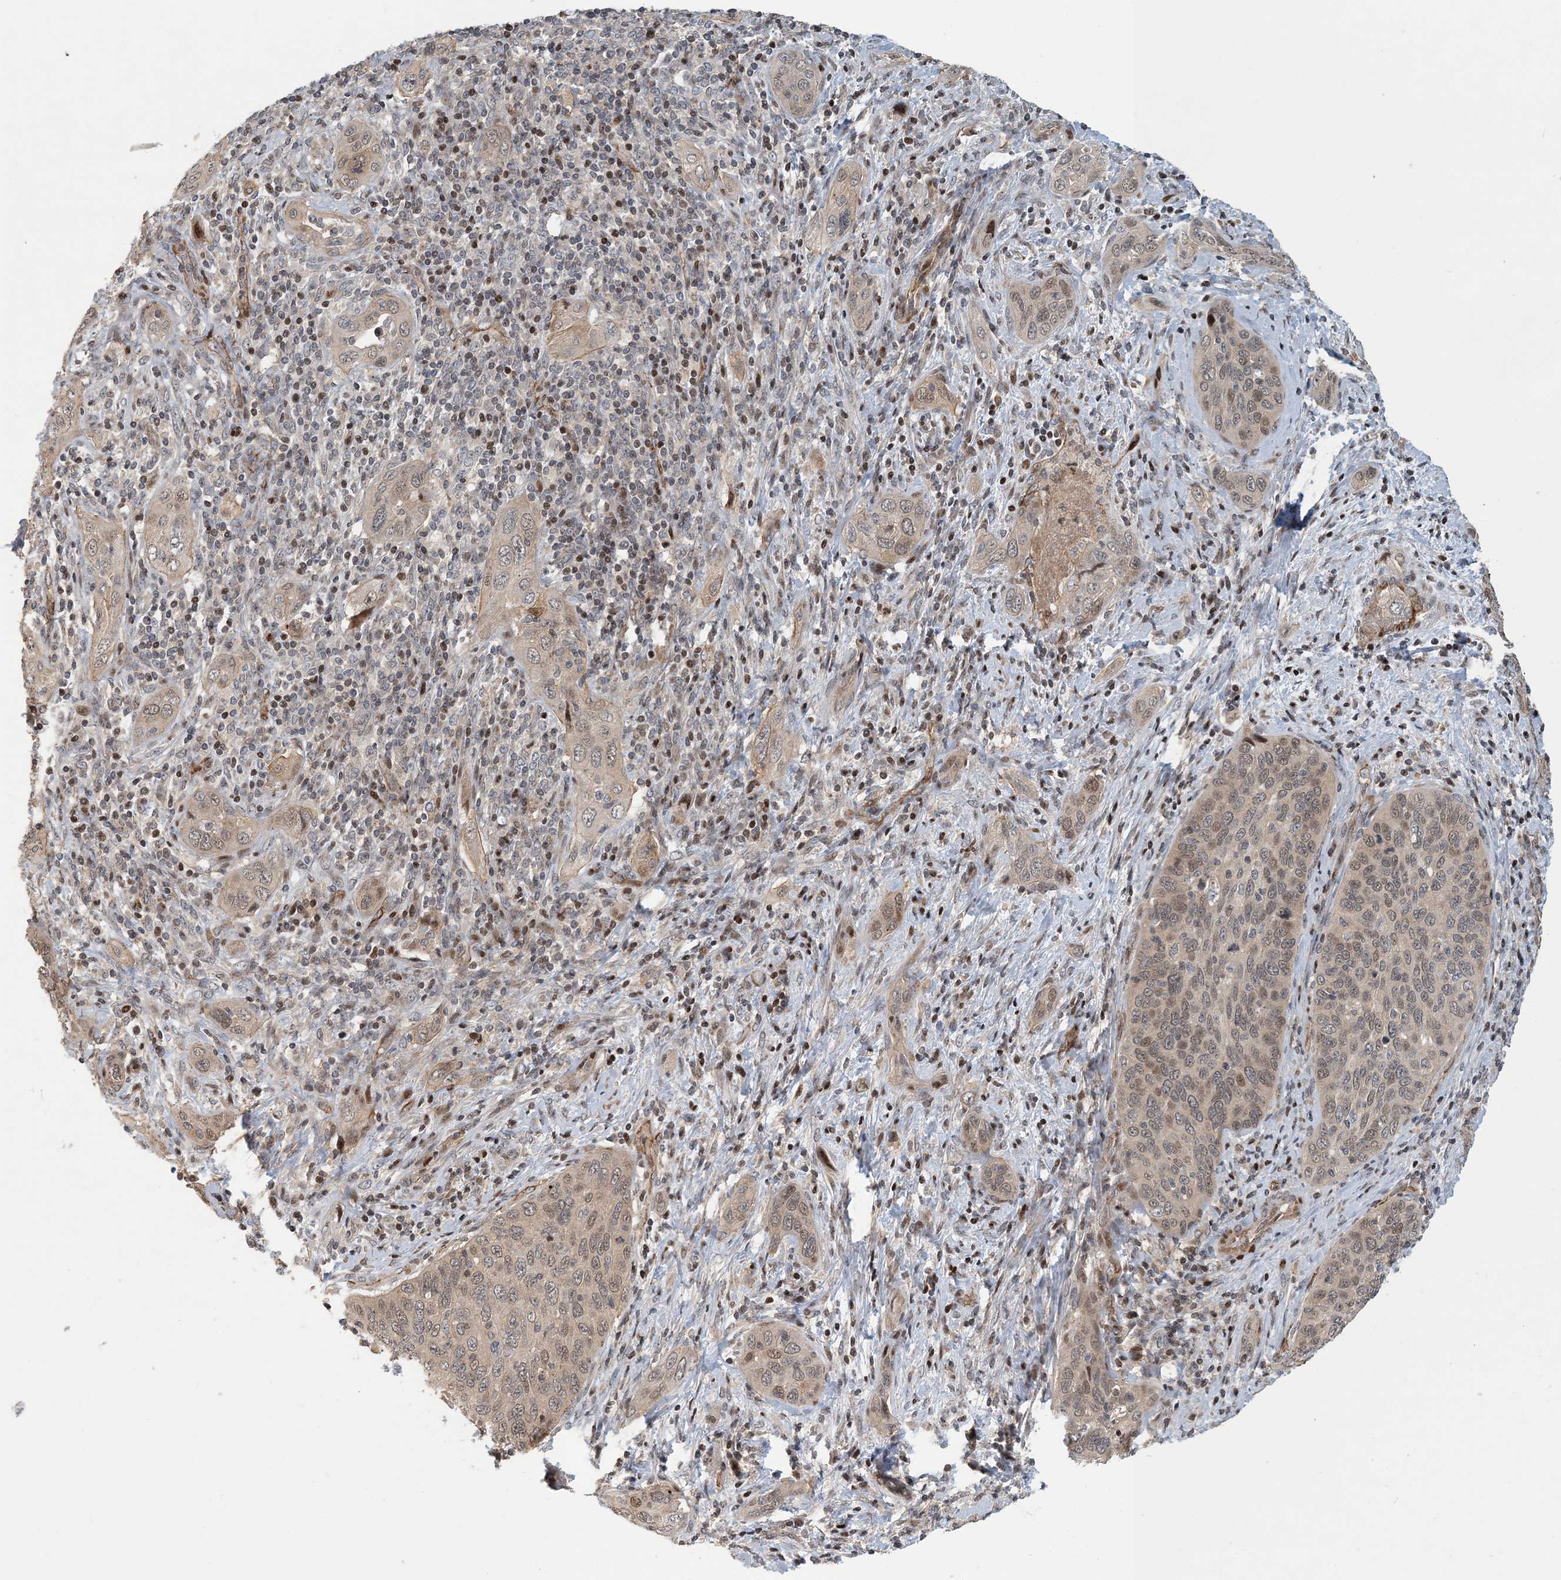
{"staining": {"intensity": "weak", "quantity": "25%-75%", "location": "nuclear"}, "tissue": "cervical cancer", "cell_type": "Tumor cells", "image_type": "cancer", "snomed": [{"axis": "morphology", "description": "Squamous cell carcinoma, NOS"}, {"axis": "topography", "description": "Cervix"}], "caption": "Squamous cell carcinoma (cervical) was stained to show a protein in brown. There is low levels of weak nuclear positivity in approximately 25%-75% of tumor cells.", "gene": "MAPKBP1", "patient": {"sex": "female", "age": 60}}